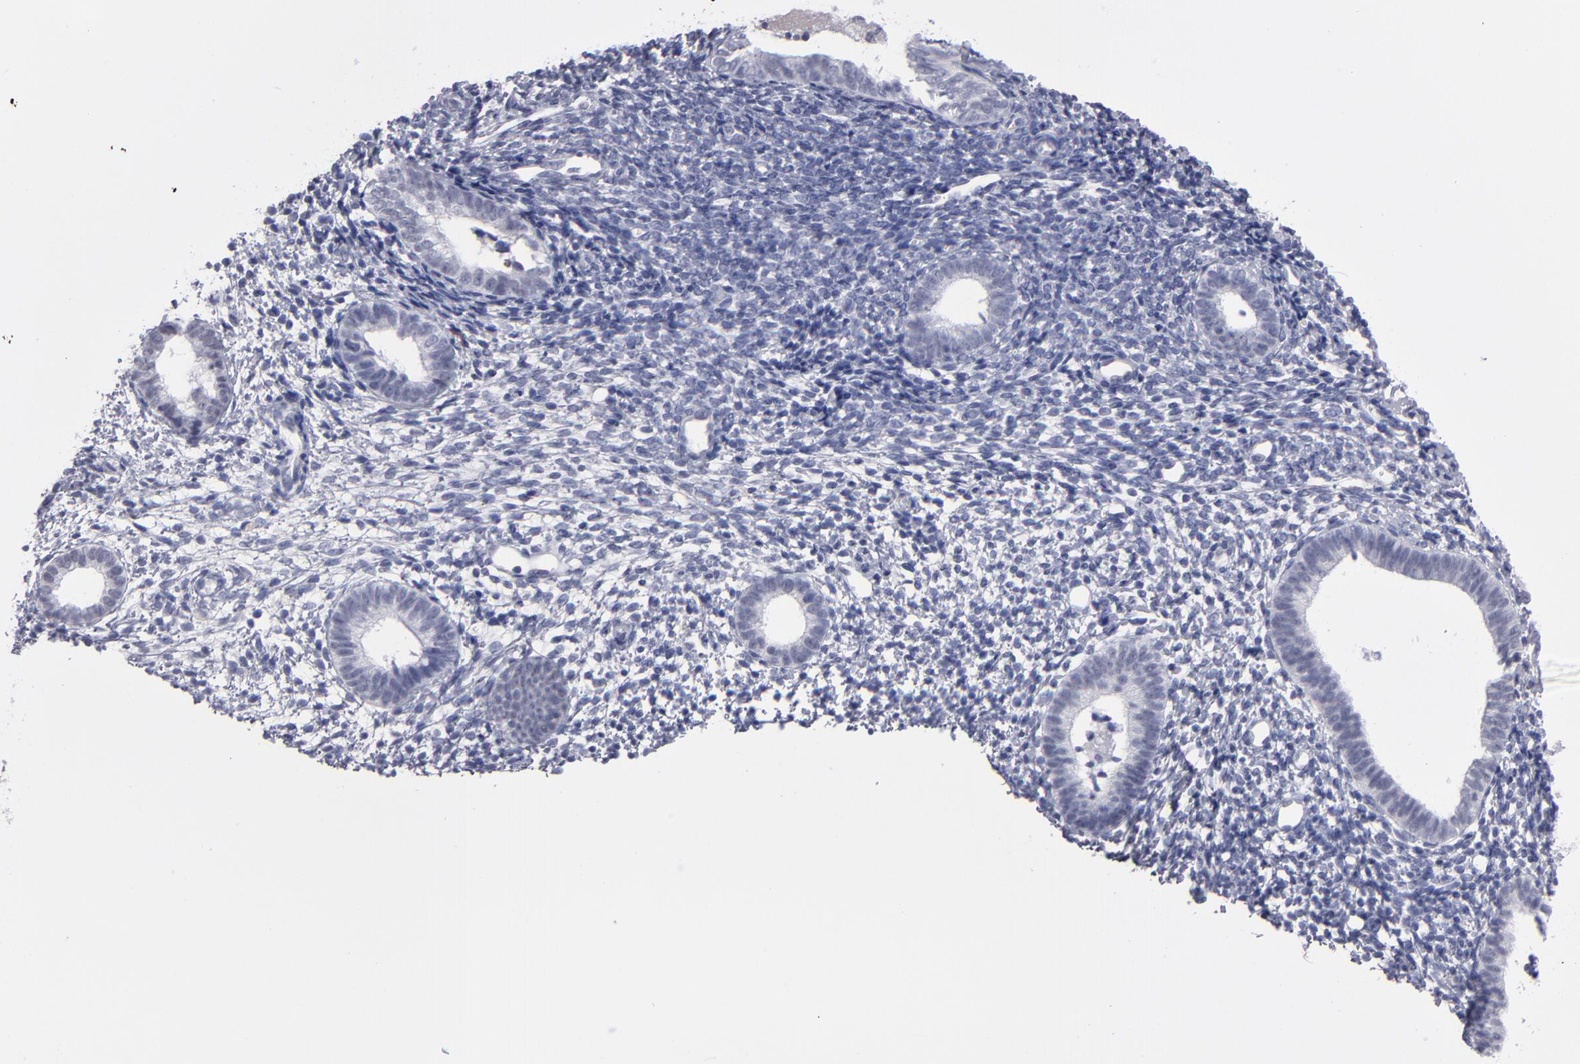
{"staining": {"intensity": "negative", "quantity": "none", "location": "none"}, "tissue": "endometrium", "cell_type": "Cells in endometrial stroma", "image_type": "normal", "snomed": [{"axis": "morphology", "description": "Normal tissue, NOS"}, {"axis": "topography", "description": "Smooth muscle"}, {"axis": "topography", "description": "Endometrium"}], "caption": "Micrograph shows no protein expression in cells in endometrial stroma of unremarkable endometrium.", "gene": "TEX11", "patient": {"sex": "female", "age": 57}}